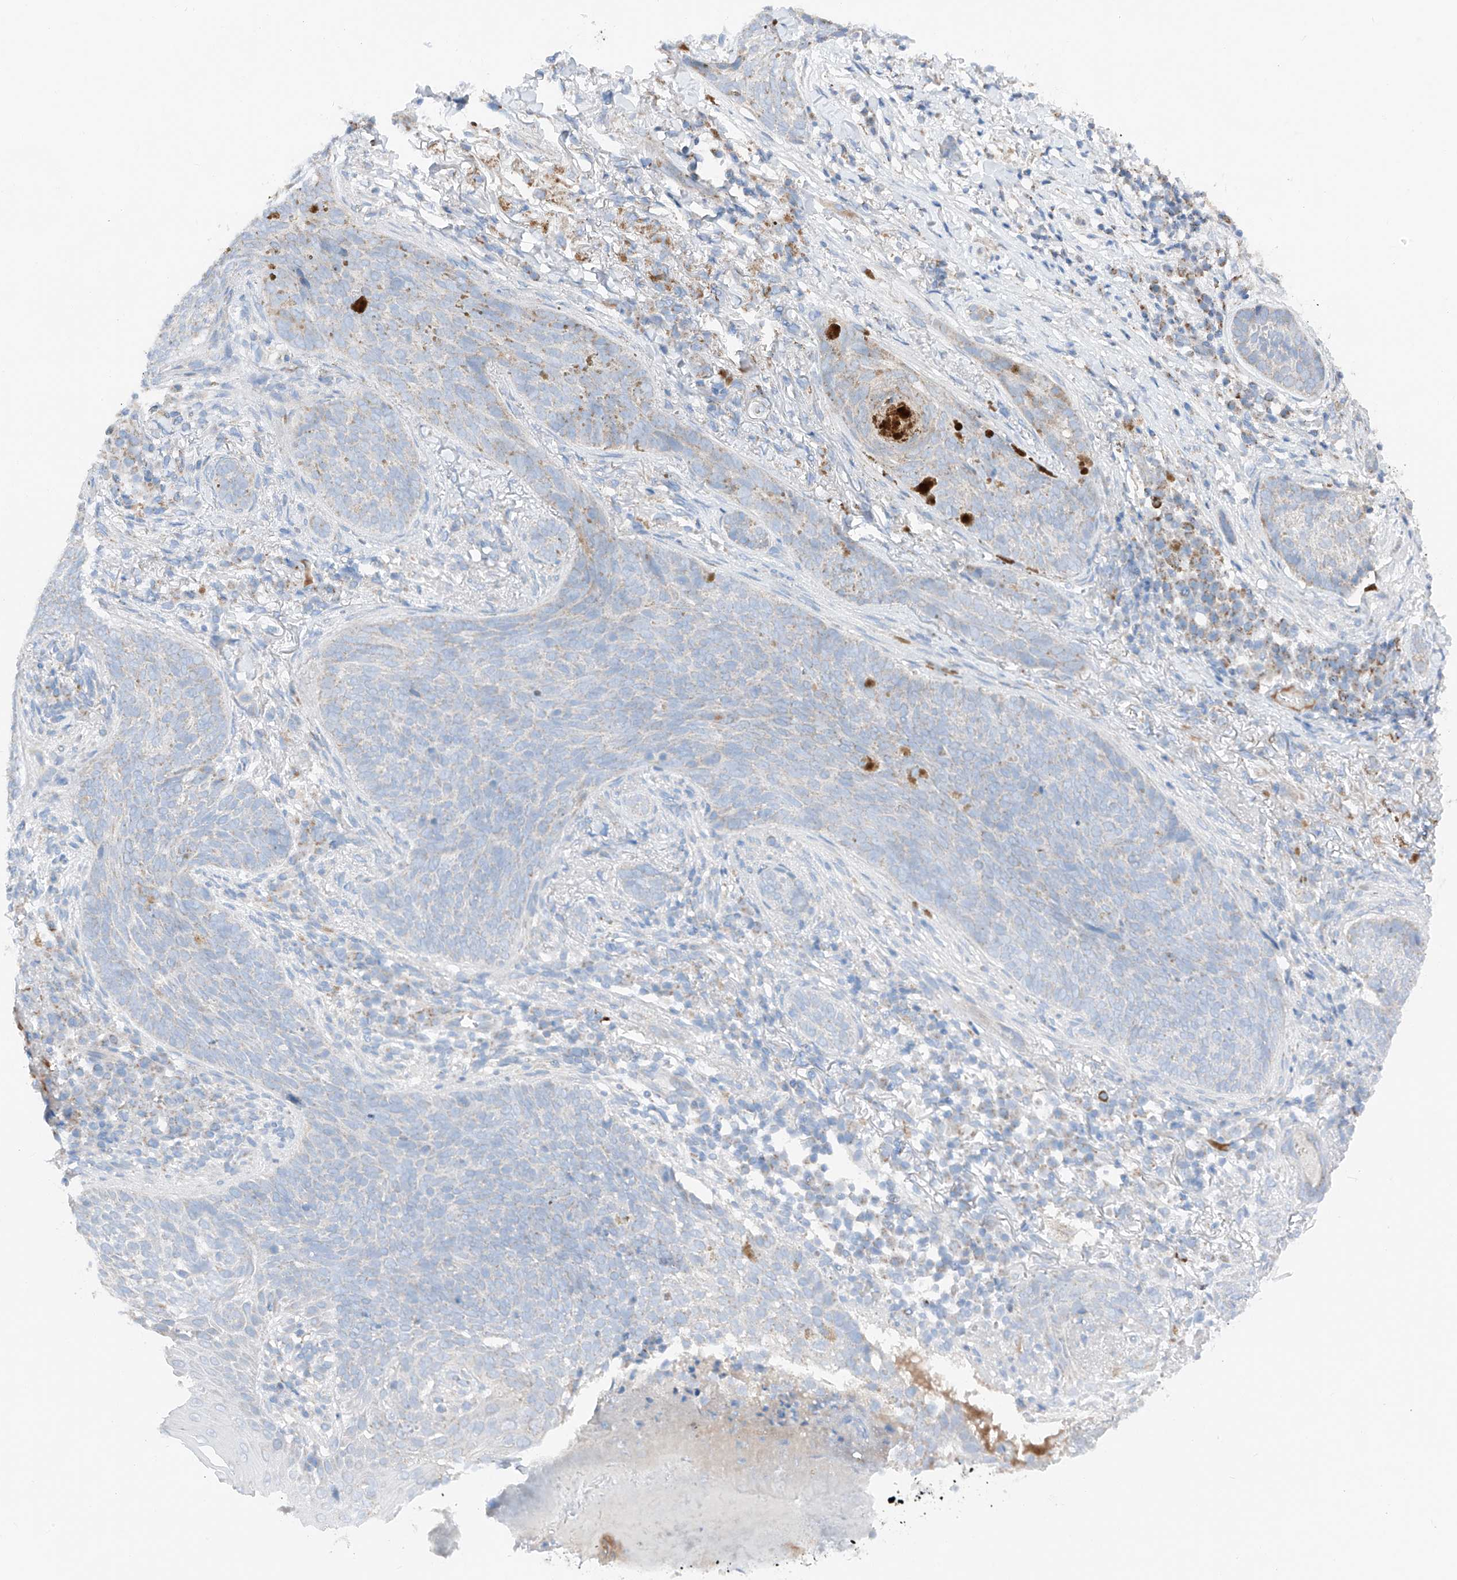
{"staining": {"intensity": "negative", "quantity": "none", "location": "none"}, "tissue": "skin cancer", "cell_type": "Tumor cells", "image_type": "cancer", "snomed": [{"axis": "morphology", "description": "Basal cell carcinoma"}, {"axis": "topography", "description": "Skin"}], "caption": "A histopathology image of human skin cancer is negative for staining in tumor cells.", "gene": "MRAP", "patient": {"sex": "male", "age": 85}}